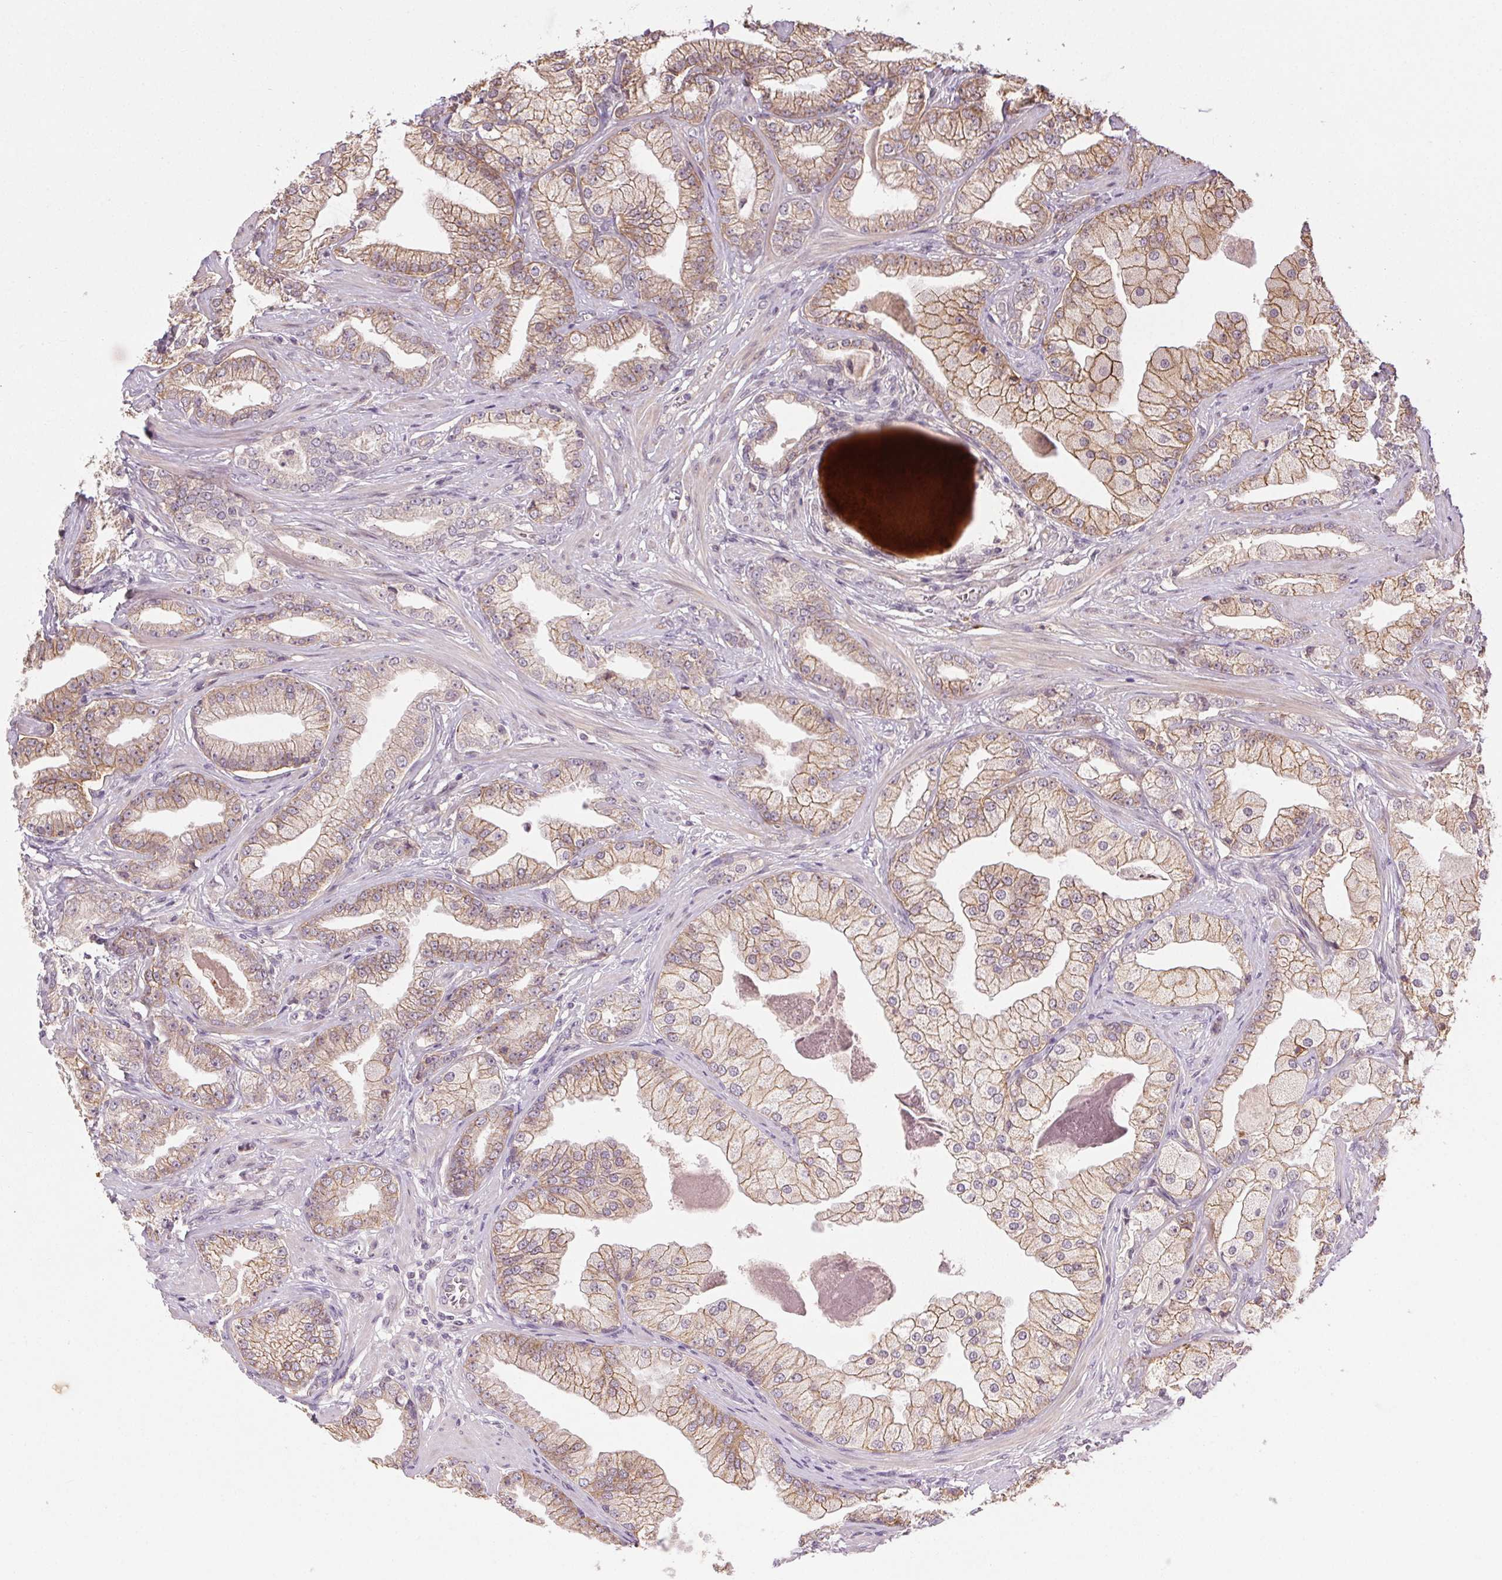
{"staining": {"intensity": "weak", "quantity": ">75%", "location": "cytoplasmic/membranous"}, "tissue": "prostate cancer", "cell_type": "Tumor cells", "image_type": "cancer", "snomed": [{"axis": "morphology", "description": "Adenocarcinoma, Low grade"}, {"axis": "topography", "description": "Prostate"}], "caption": "A low amount of weak cytoplasmic/membranous expression is appreciated in approximately >75% of tumor cells in prostate cancer tissue.", "gene": "ATP1B3", "patient": {"sex": "male", "age": 61}}